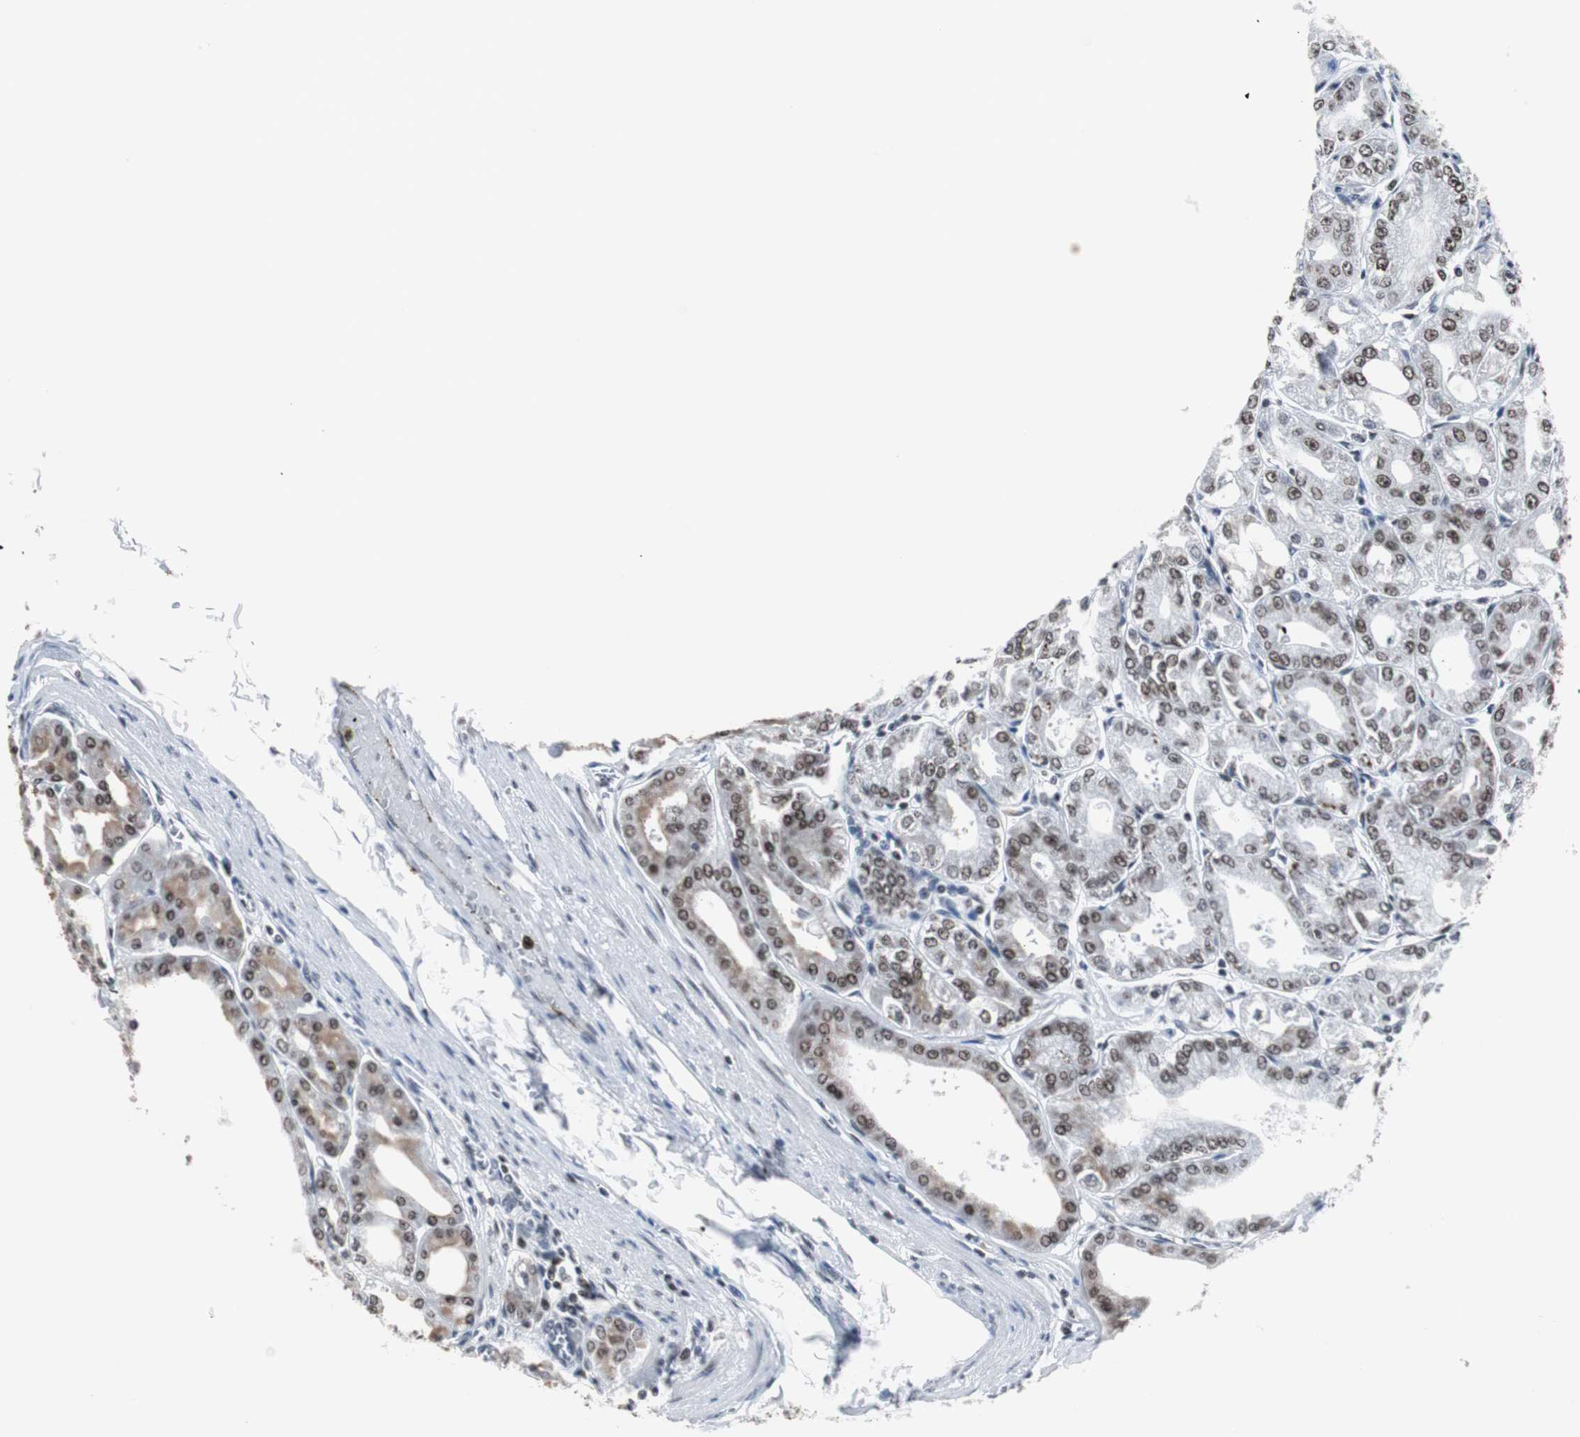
{"staining": {"intensity": "strong", "quantity": ">75%", "location": "nuclear"}, "tissue": "stomach", "cell_type": "Glandular cells", "image_type": "normal", "snomed": [{"axis": "morphology", "description": "Normal tissue, NOS"}, {"axis": "topography", "description": "Stomach, lower"}], "caption": "Approximately >75% of glandular cells in unremarkable stomach demonstrate strong nuclear protein expression as visualized by brown immunohistochemical staining.", "gene": "XRCC1", "patient": {"sex": "male", "age": 71}}